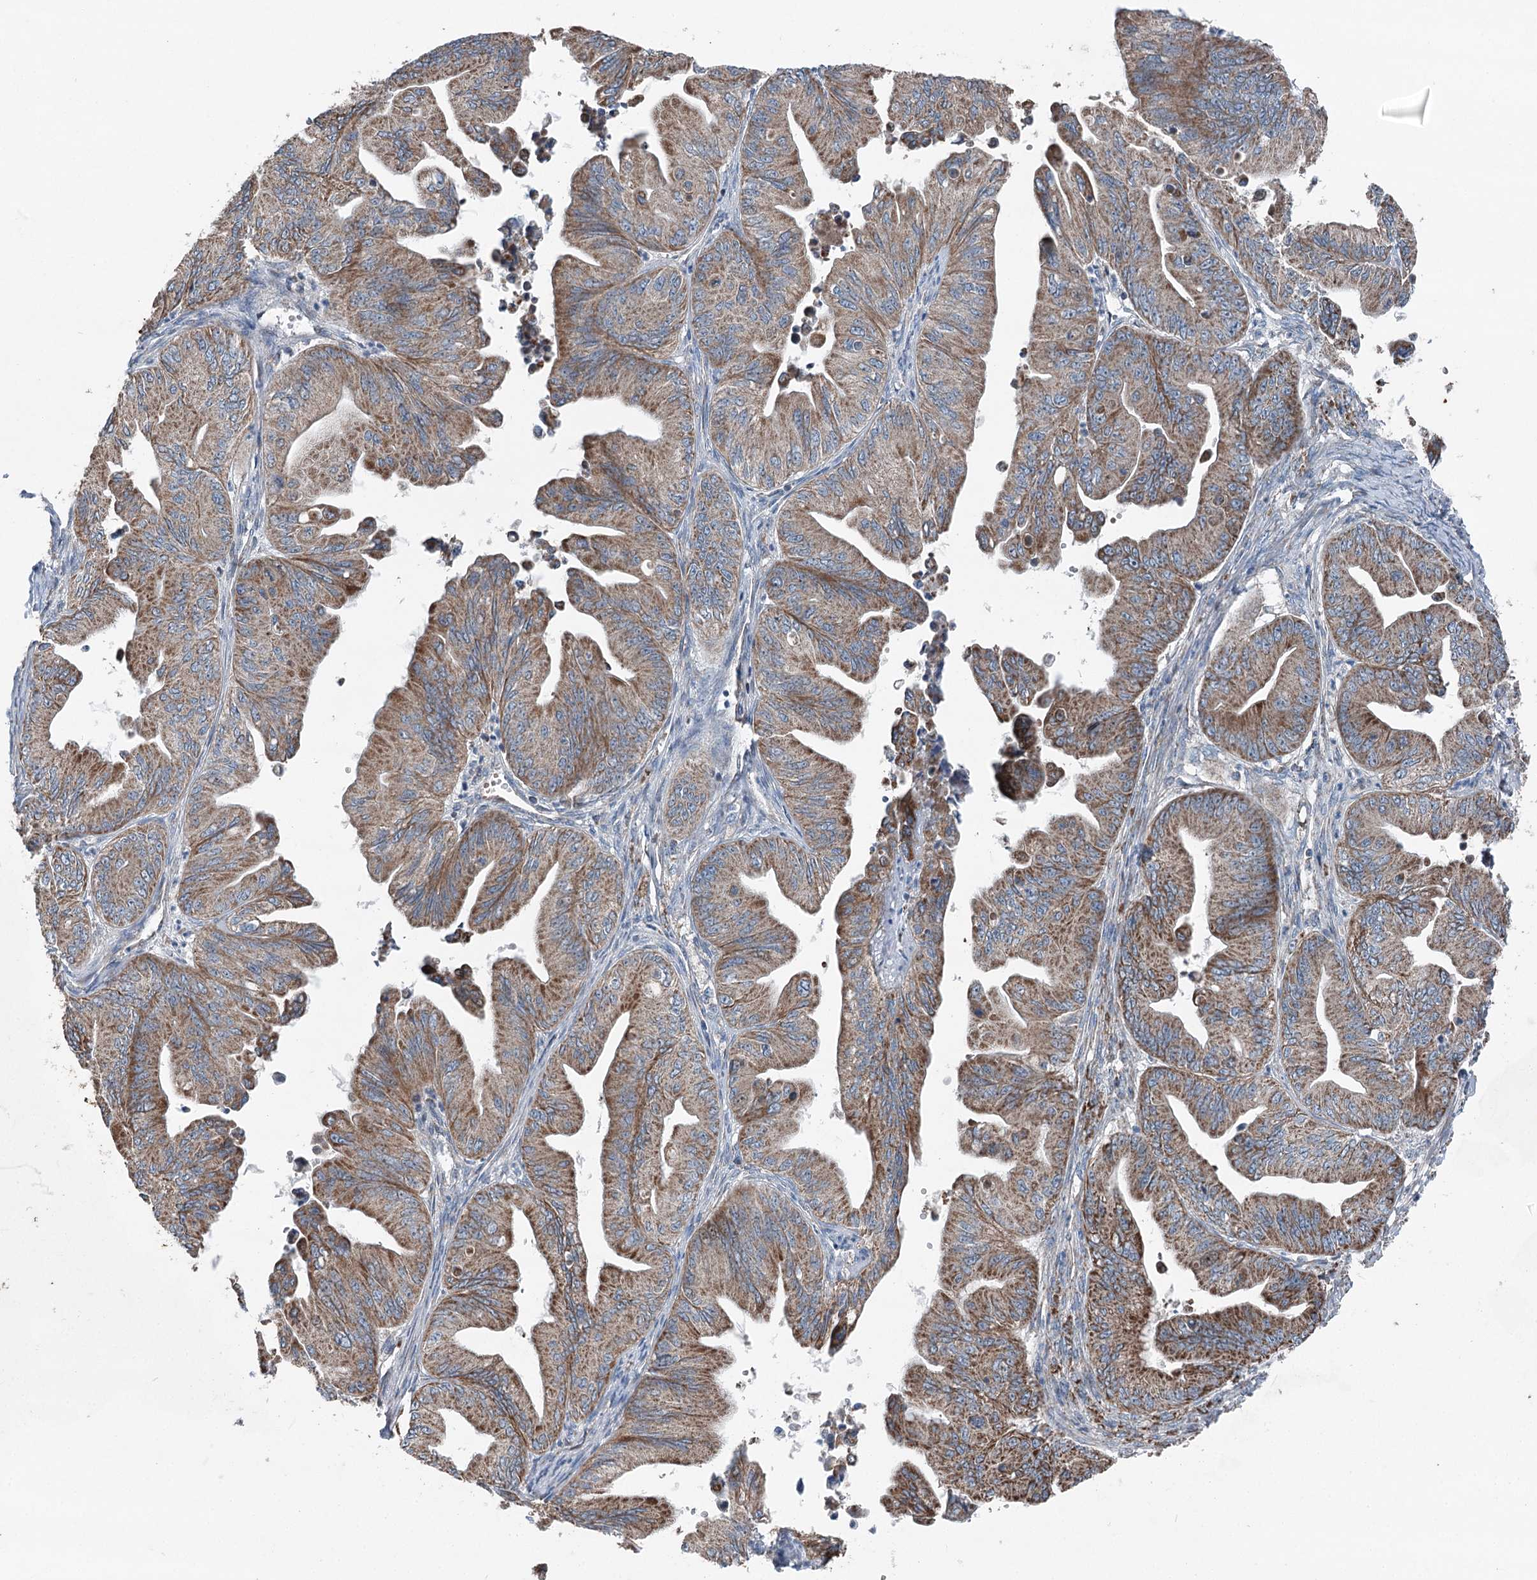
{"staining": {"intensity": "strong", "quantity": ">75%", "location": "cytoplasmic/membranous"}, "tissue": "ovarian cancer", "cell_type": "Tumor cells", "image_type": "cancer", "snomed": [{"axis": "morphology", "description": "Cystadenocarcinoma, mucinous, NOS"}, {"axis": "topography", "description": "Ovary"}], "caption": "IHC (DAB (3,3'-diaminobenzidine)) staining of human ovarian cancer exhibits strong cytoplasmic/membranous protein expression in about >75% of tumor cells.", "gene": "UCN3", "patient": {"sex": "female", "age": 71}}